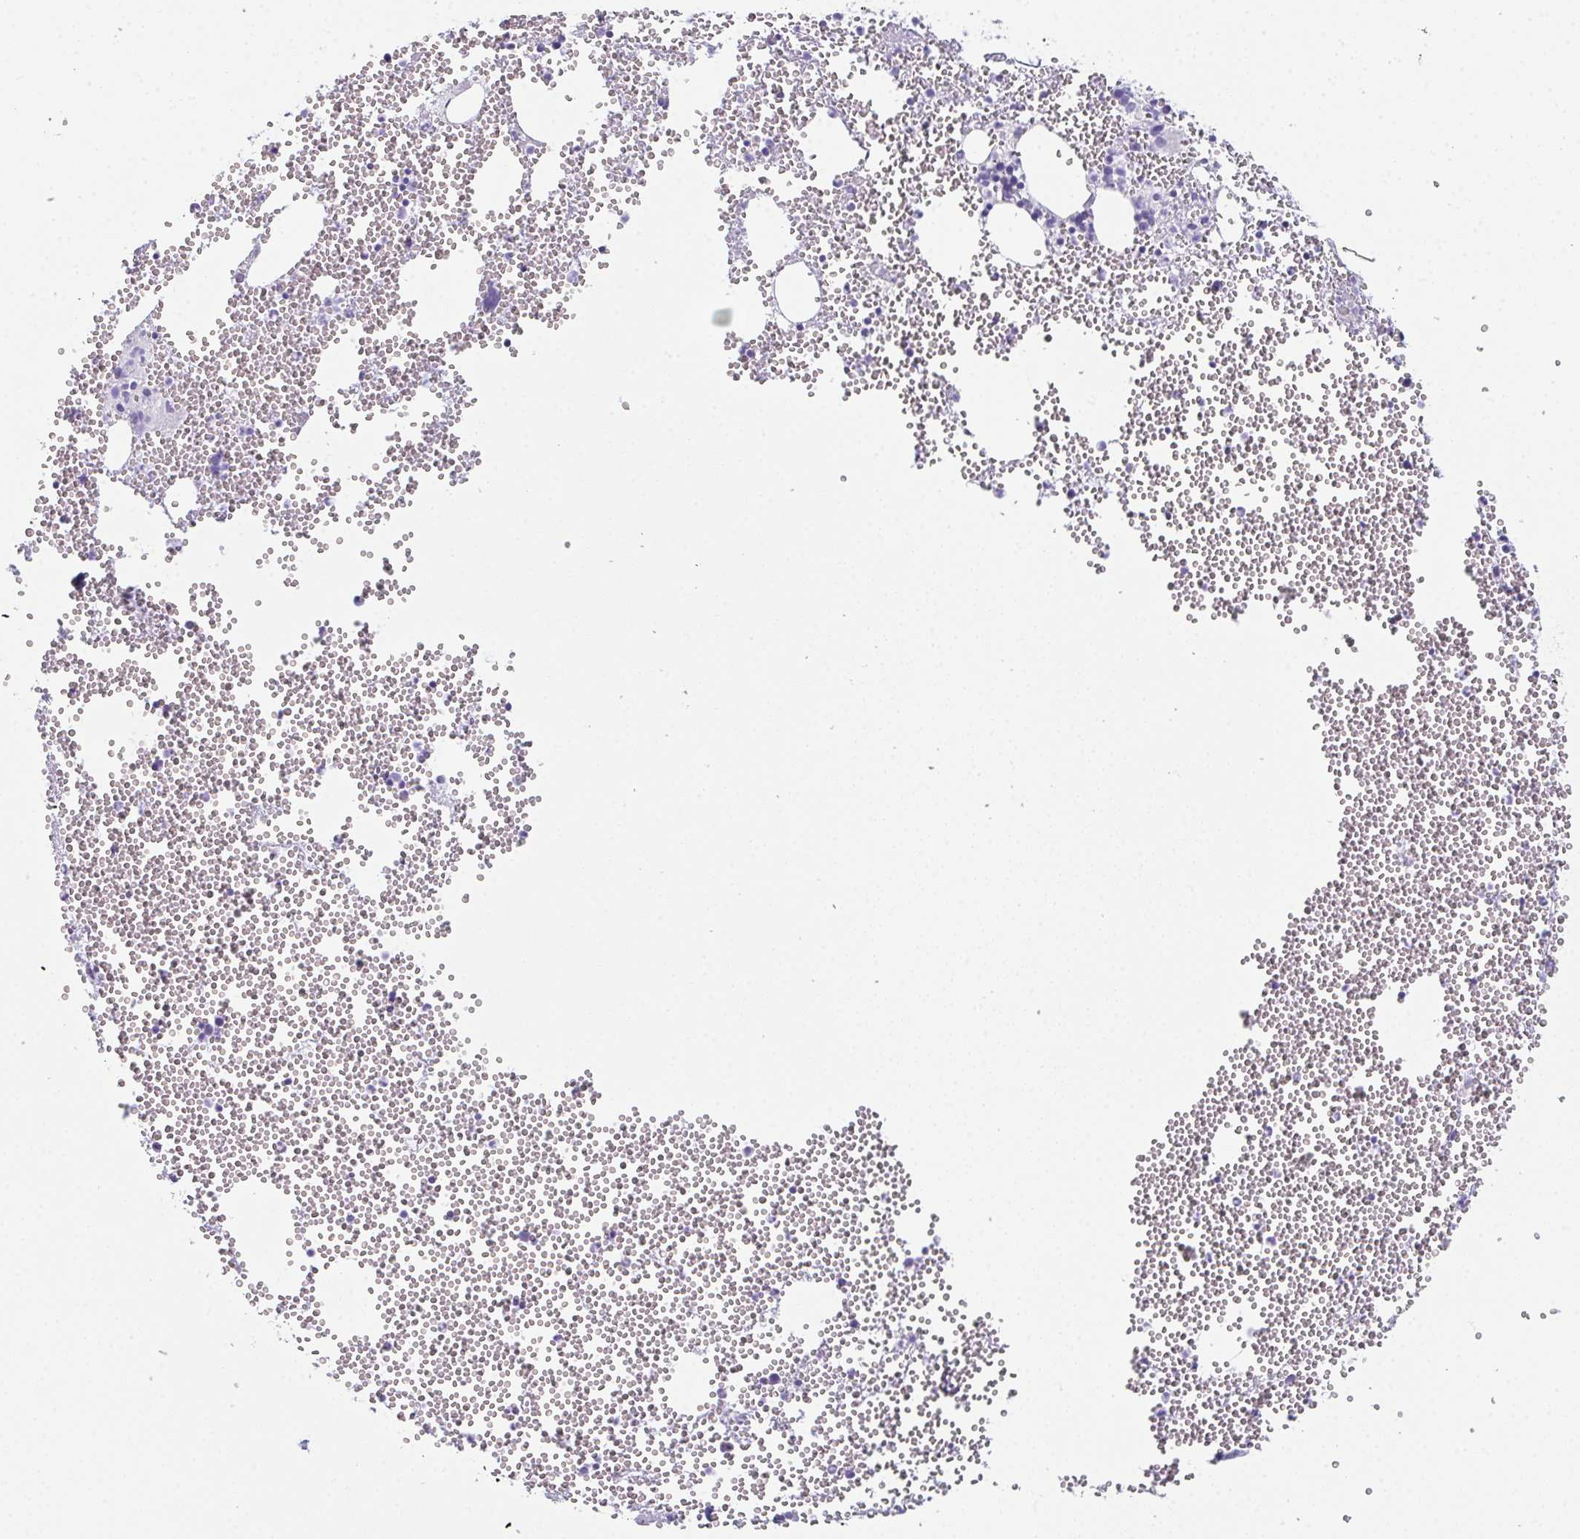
{"staining": {"intensity": "negative", "quantity": "none", "location": "none"}, "tissue": "bone marrow", "cell_type": "Hematopoietic cells", "image_type": "normal", "snomed": [{"axis": "morphology", "description": "Normal tissue, NOS"}, {"axis": "topography", "description": "Bone marrow"}], "caption": "The histopathology image shows no significant positivity in hematopoietic cells of bone marrow. (Immunohistochemistry (ihc), brightfield microscopy, high magnification).", "gene": "TEX19", "patient": {"sex": "female", "age": 80}}